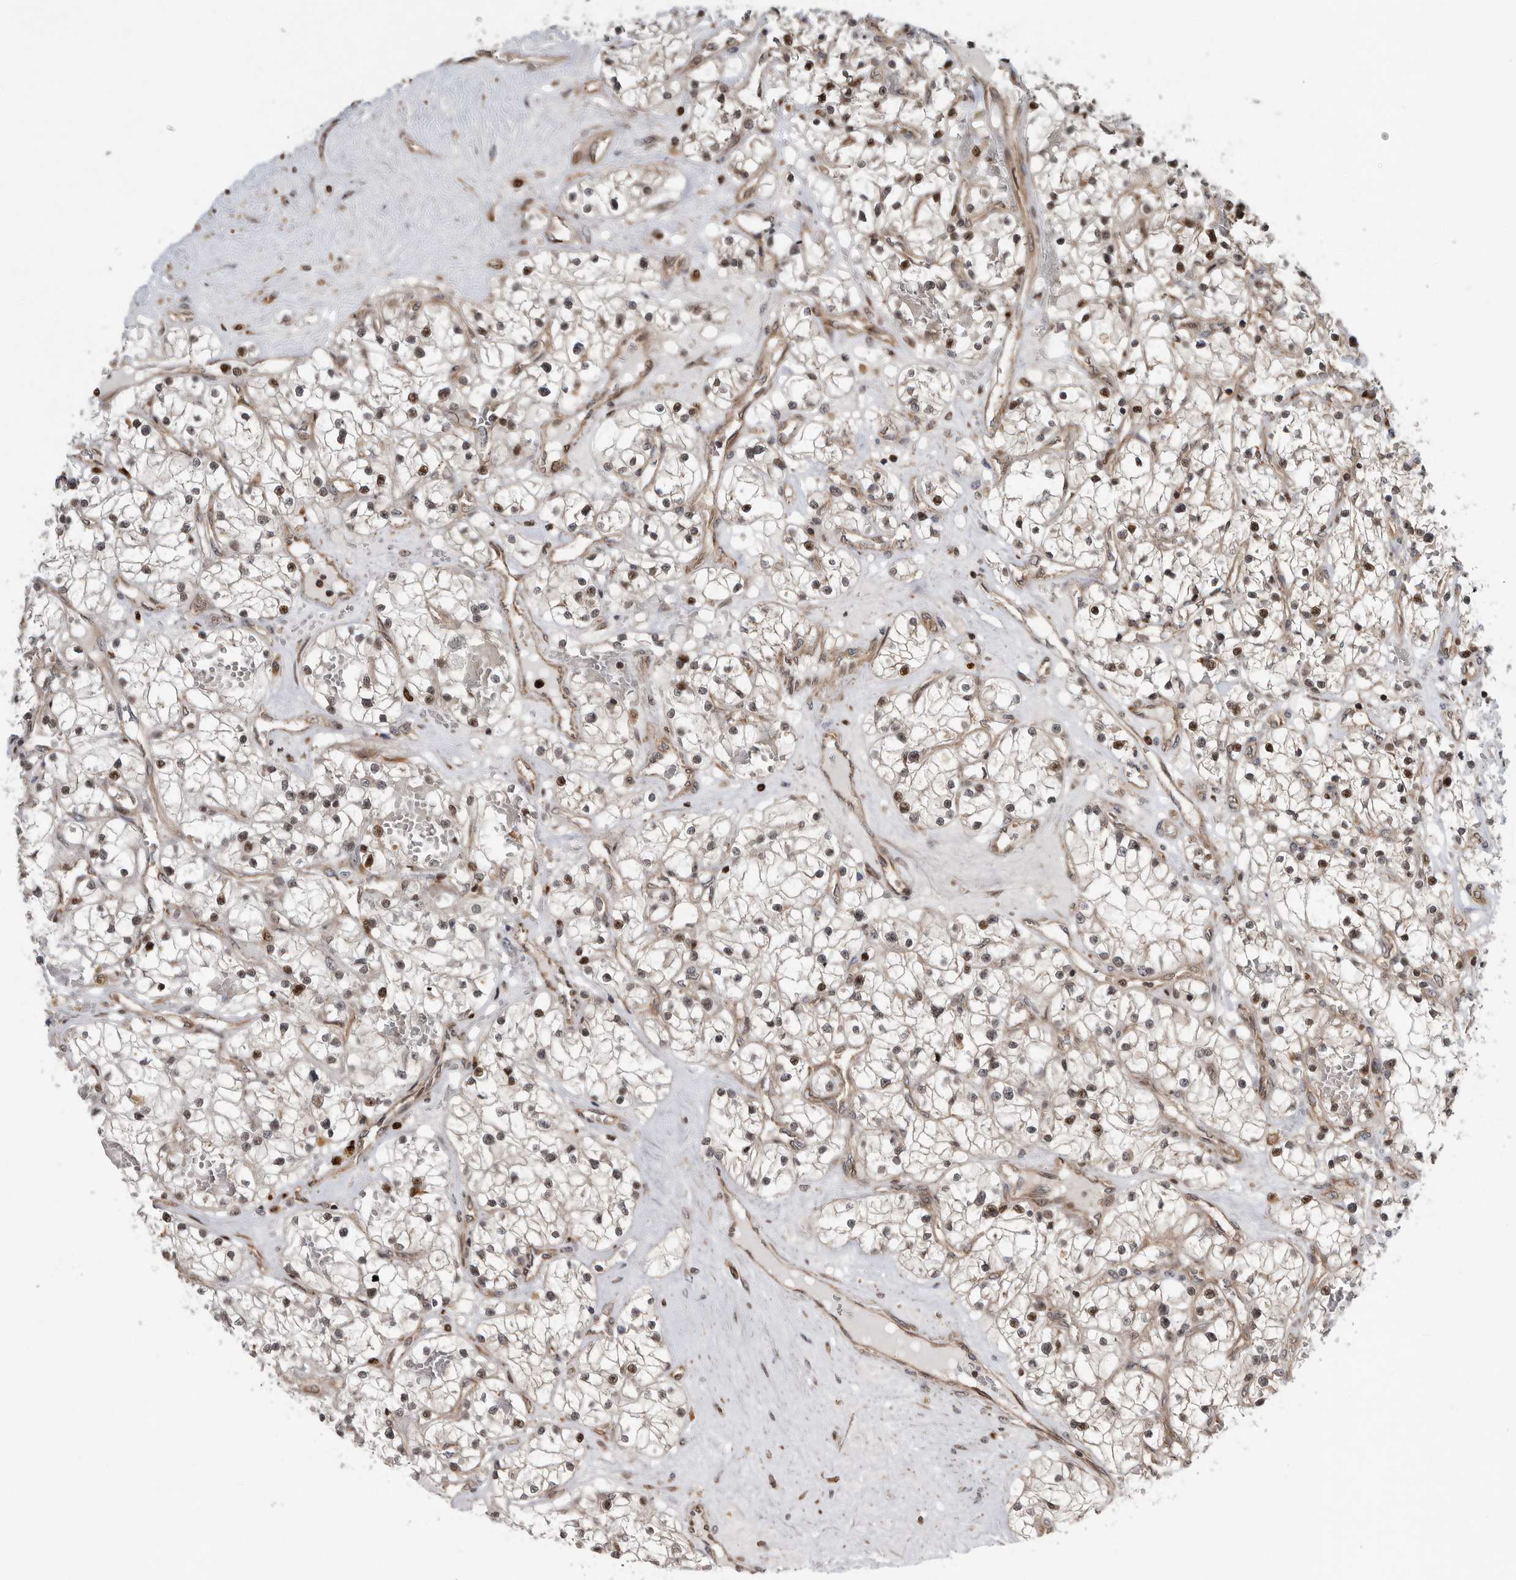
{"staining": {"intensity": "weak", "quantity": ">75%", "location": "cytoplasmic/membranous,nuclear"}, "tissue": "renal cancer", "cell_type": "Tumor cells", "image_type": "cancer", "snomed": [{"axis": "morphology", "description": "Normal tissue, NOS"}, {"axis": "morphology", "description": "Adenocarcinoma, NOS"}, {"axis": "topography", "description": "Kidney"}], "caption": "A brown stain labels weak cytoplasmic/membranous and nuclear staining of a protein in adenocarcinoma (renal) tumor cells.", "gene": "STRAP", "patient": {"sex": "male", "age": 68}}